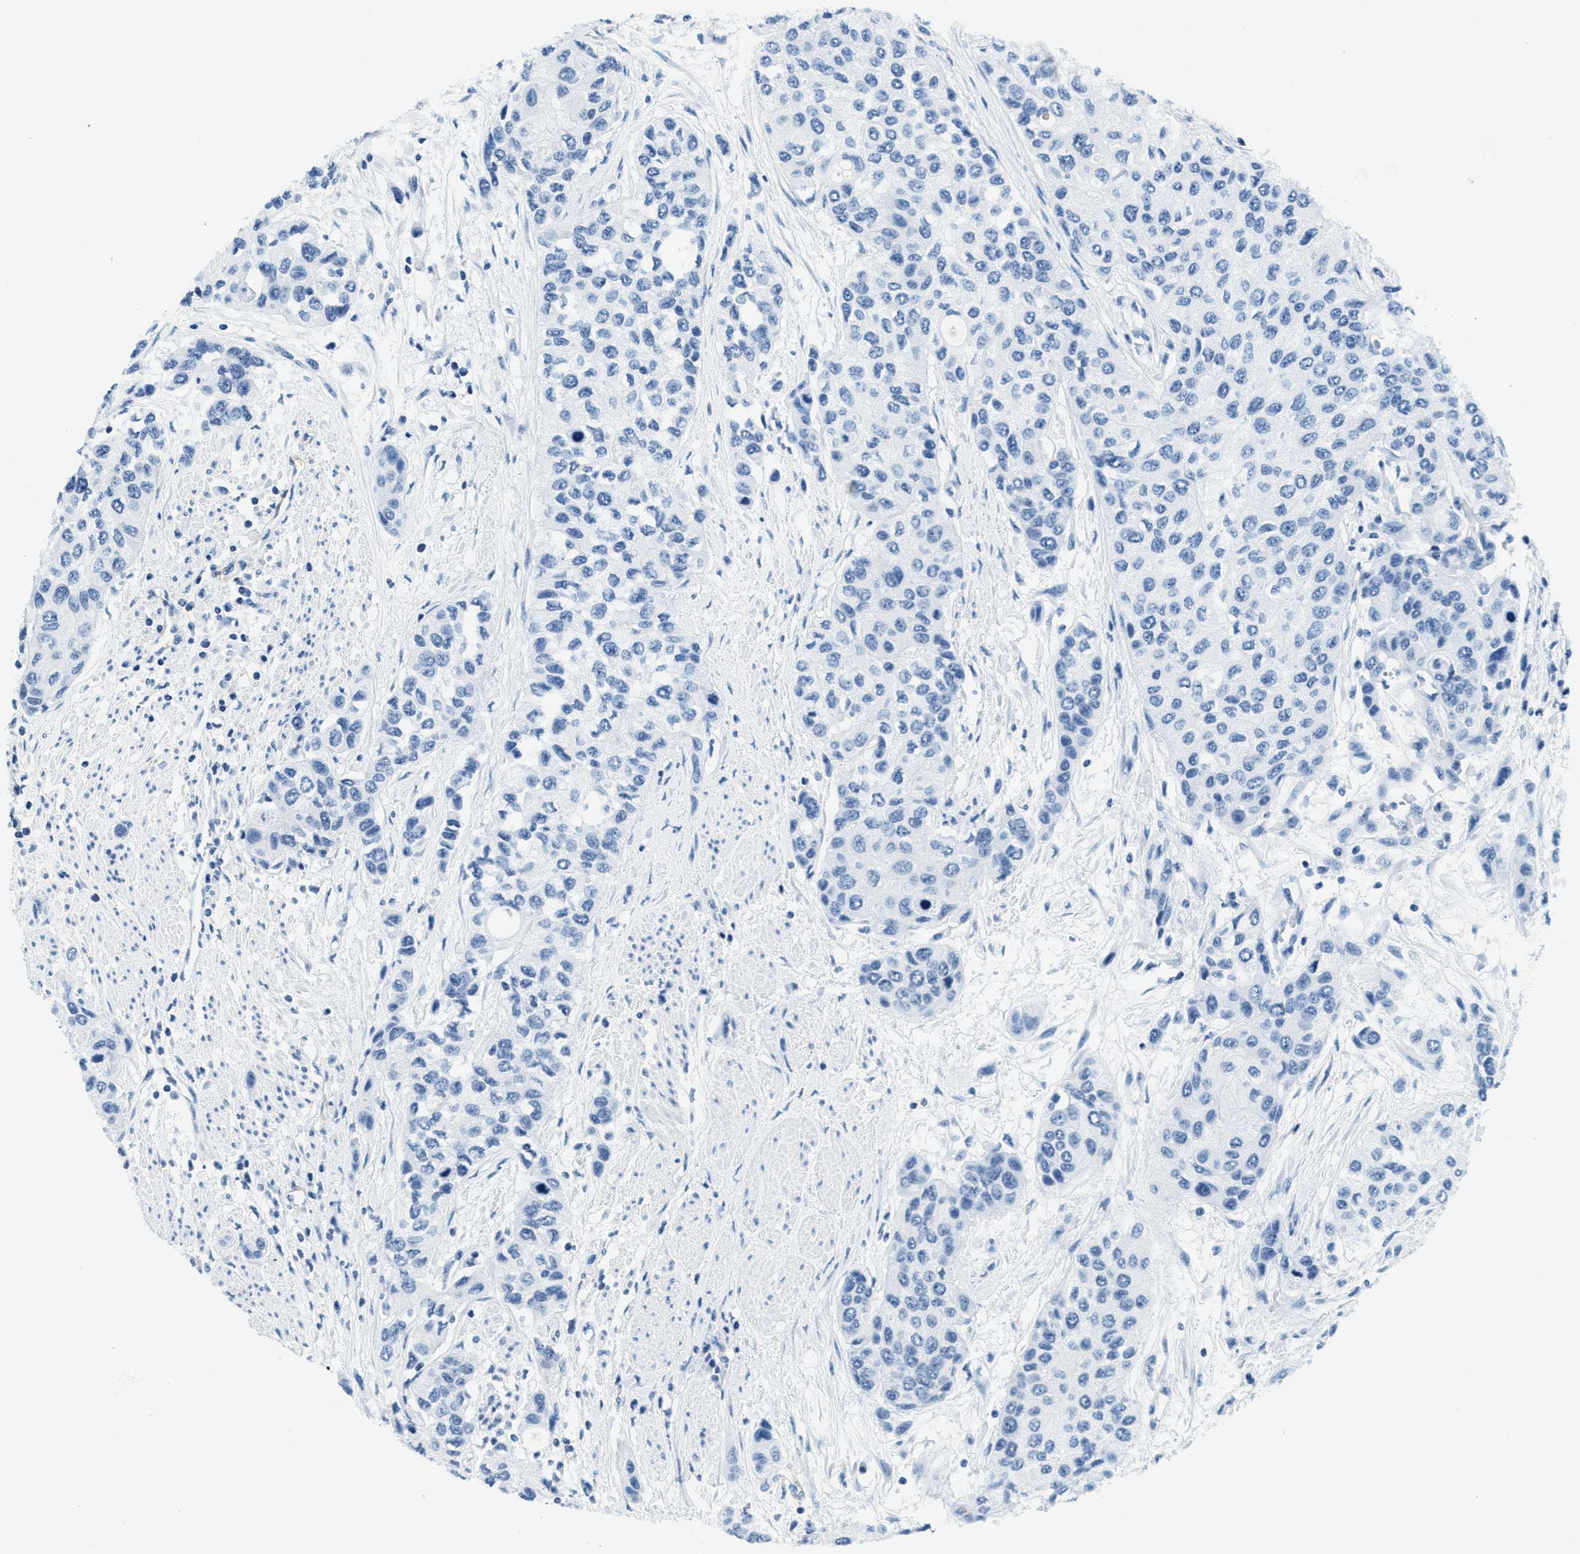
{"staining": {"intensity": "negative", "quantity": "none", "location": "none"}, "tissue": "urothelial cancer", "cell_type": "Tumor cells", "image_type": "cancer", "snomed": [{"axis": "morphology", "description": "Urothelial carcinoma, High grade"}, {"axis": "topography", "description": "Urinary bladder"}], "caption": "Tumor cells are negative for protein expression in human urothelial carcinoma (high-grade).", "gene": "CA4", "patient": {"sex": "female", "age": 56}}